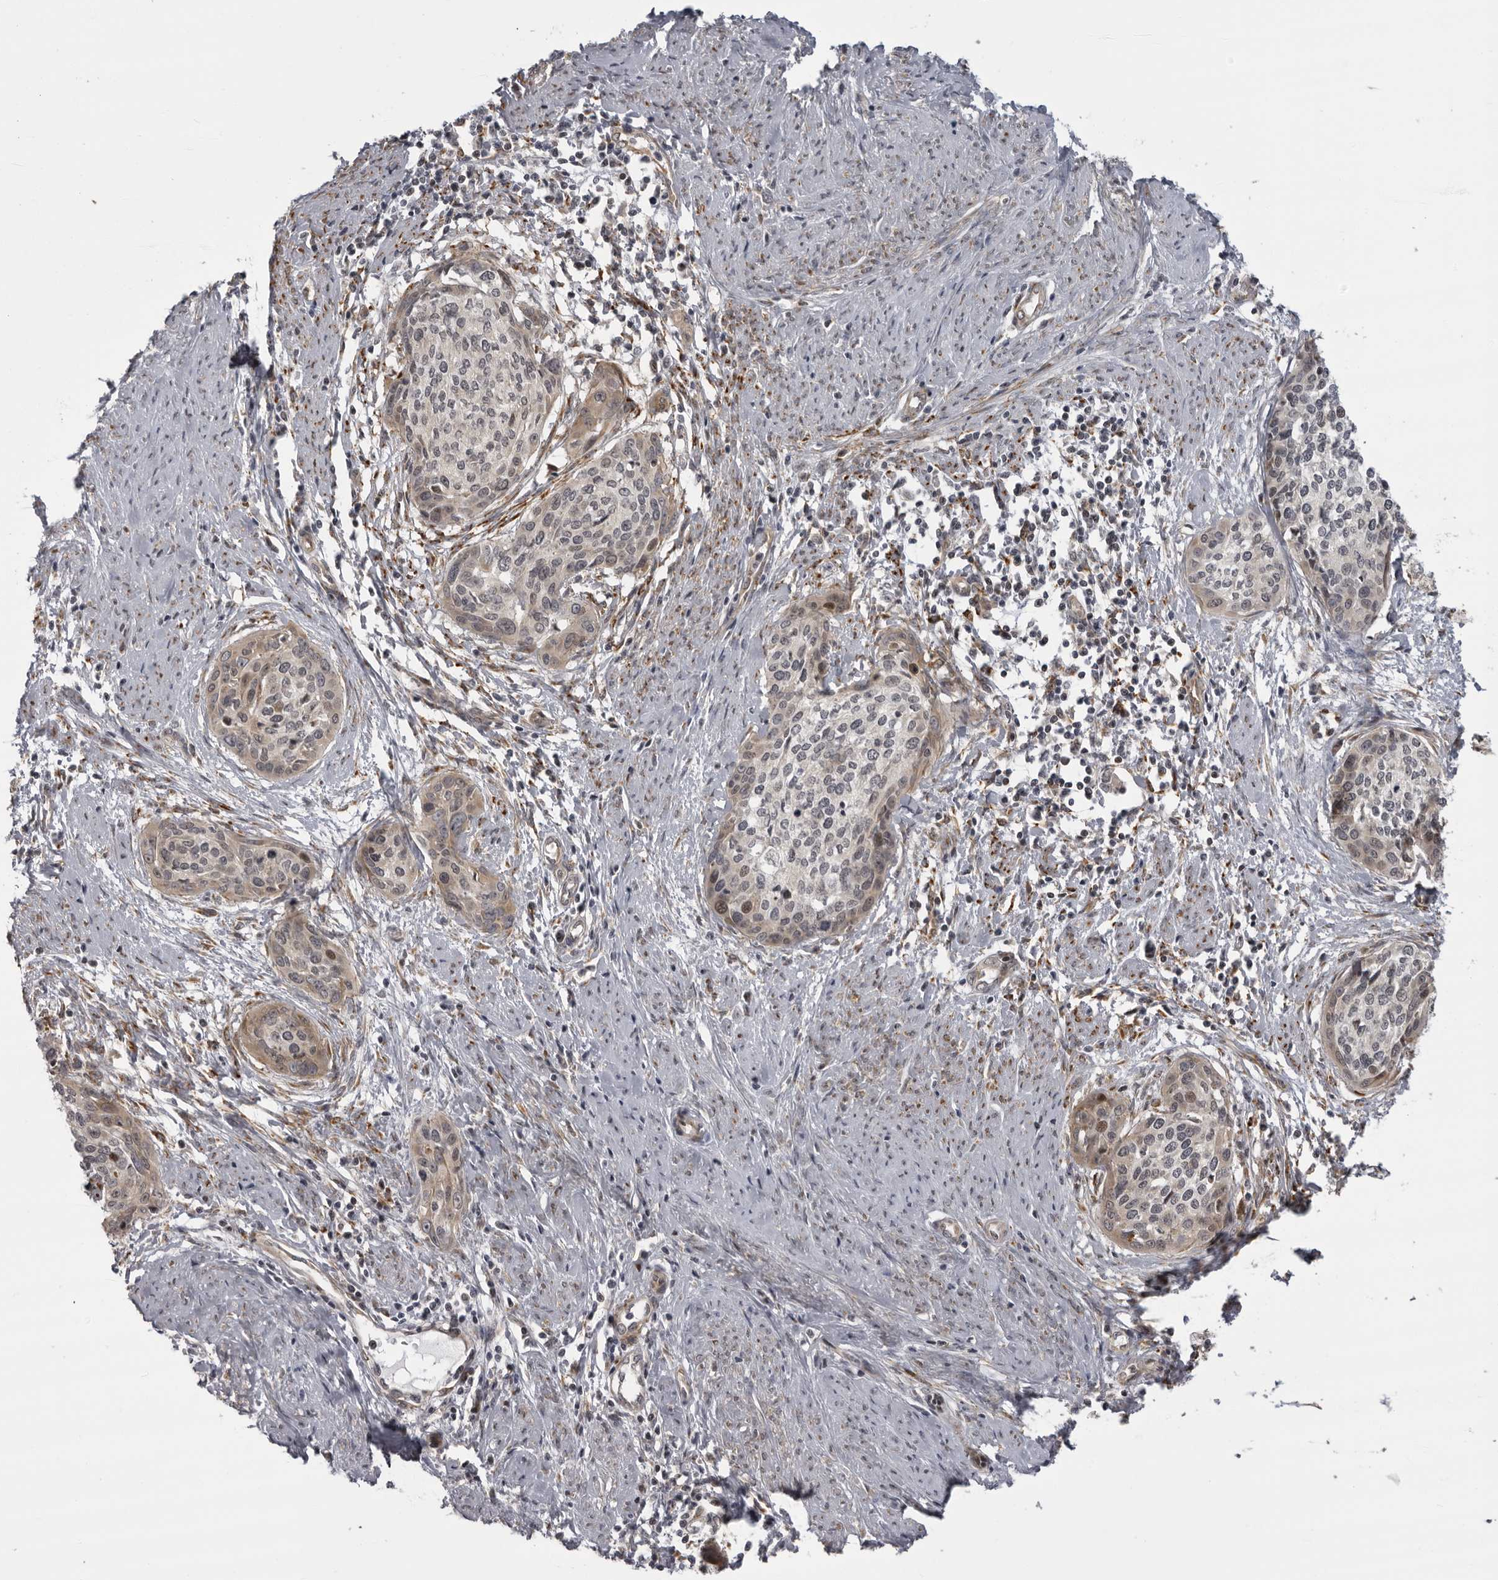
{"staining": {"intensity": "weak", "quantity": "<25%", "location": "cytoplasmic/membranous"}, "tissue": "cervical cancer", "cell_type": "Tumor cells", "image_type": "cancer", "snomed": [{"axis": "morphology", "description": "Squamous cell carcinoma, NOS"}, {"axis": "topography", "description": "Cervix"}], "caption": "DAB (3,3'-diaminobenzidine) immunohistochemical staining of human cervical squamous cell carcinoma shows no significant expression in tumor cells. The staining is performed using DAB brown chromogen with nuclei counter-stained in using hematoxylin.", "gene": "DNAH14", "patient": {"sex": "female", "age": 37}}